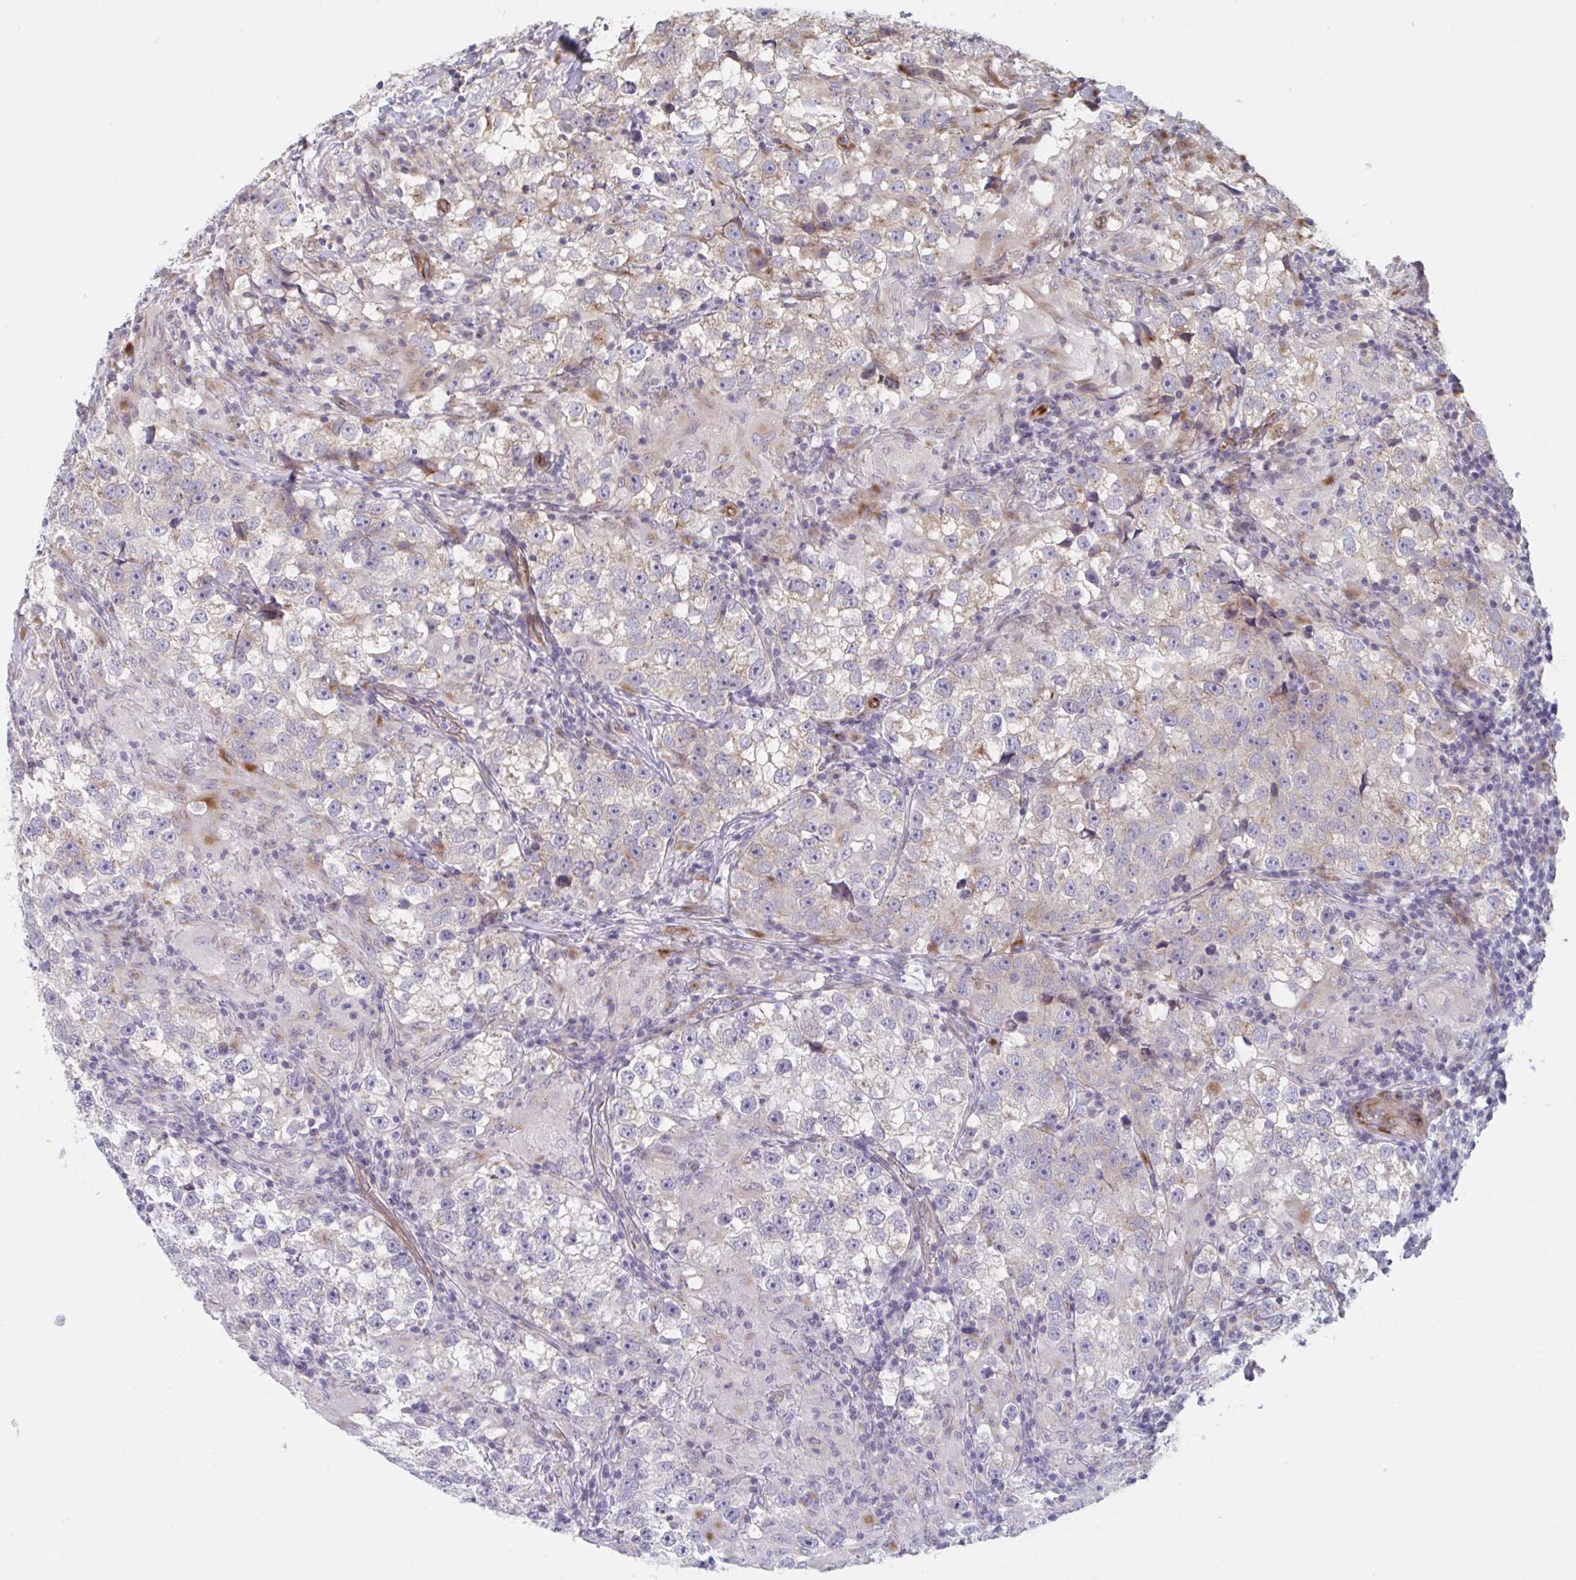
{"staining": {"intensity": "weak", "quantity": "<25%", "location": "cytoplasmic/membranous"}, "tissue": "testis cancer", "cell_type": "Tumor cells", "image_type": "cancer", "snomed": [{"axis": "morphology", "description": "Seminoma, NOS"}, {"axis": "topography", "description": "Testis"}], "caption": "Micrograph shows no significant protein staining in tumor cells of seminoma (testis).", "gene": "TNFSF10", "patient": {"sex": "male", "age": 46}}